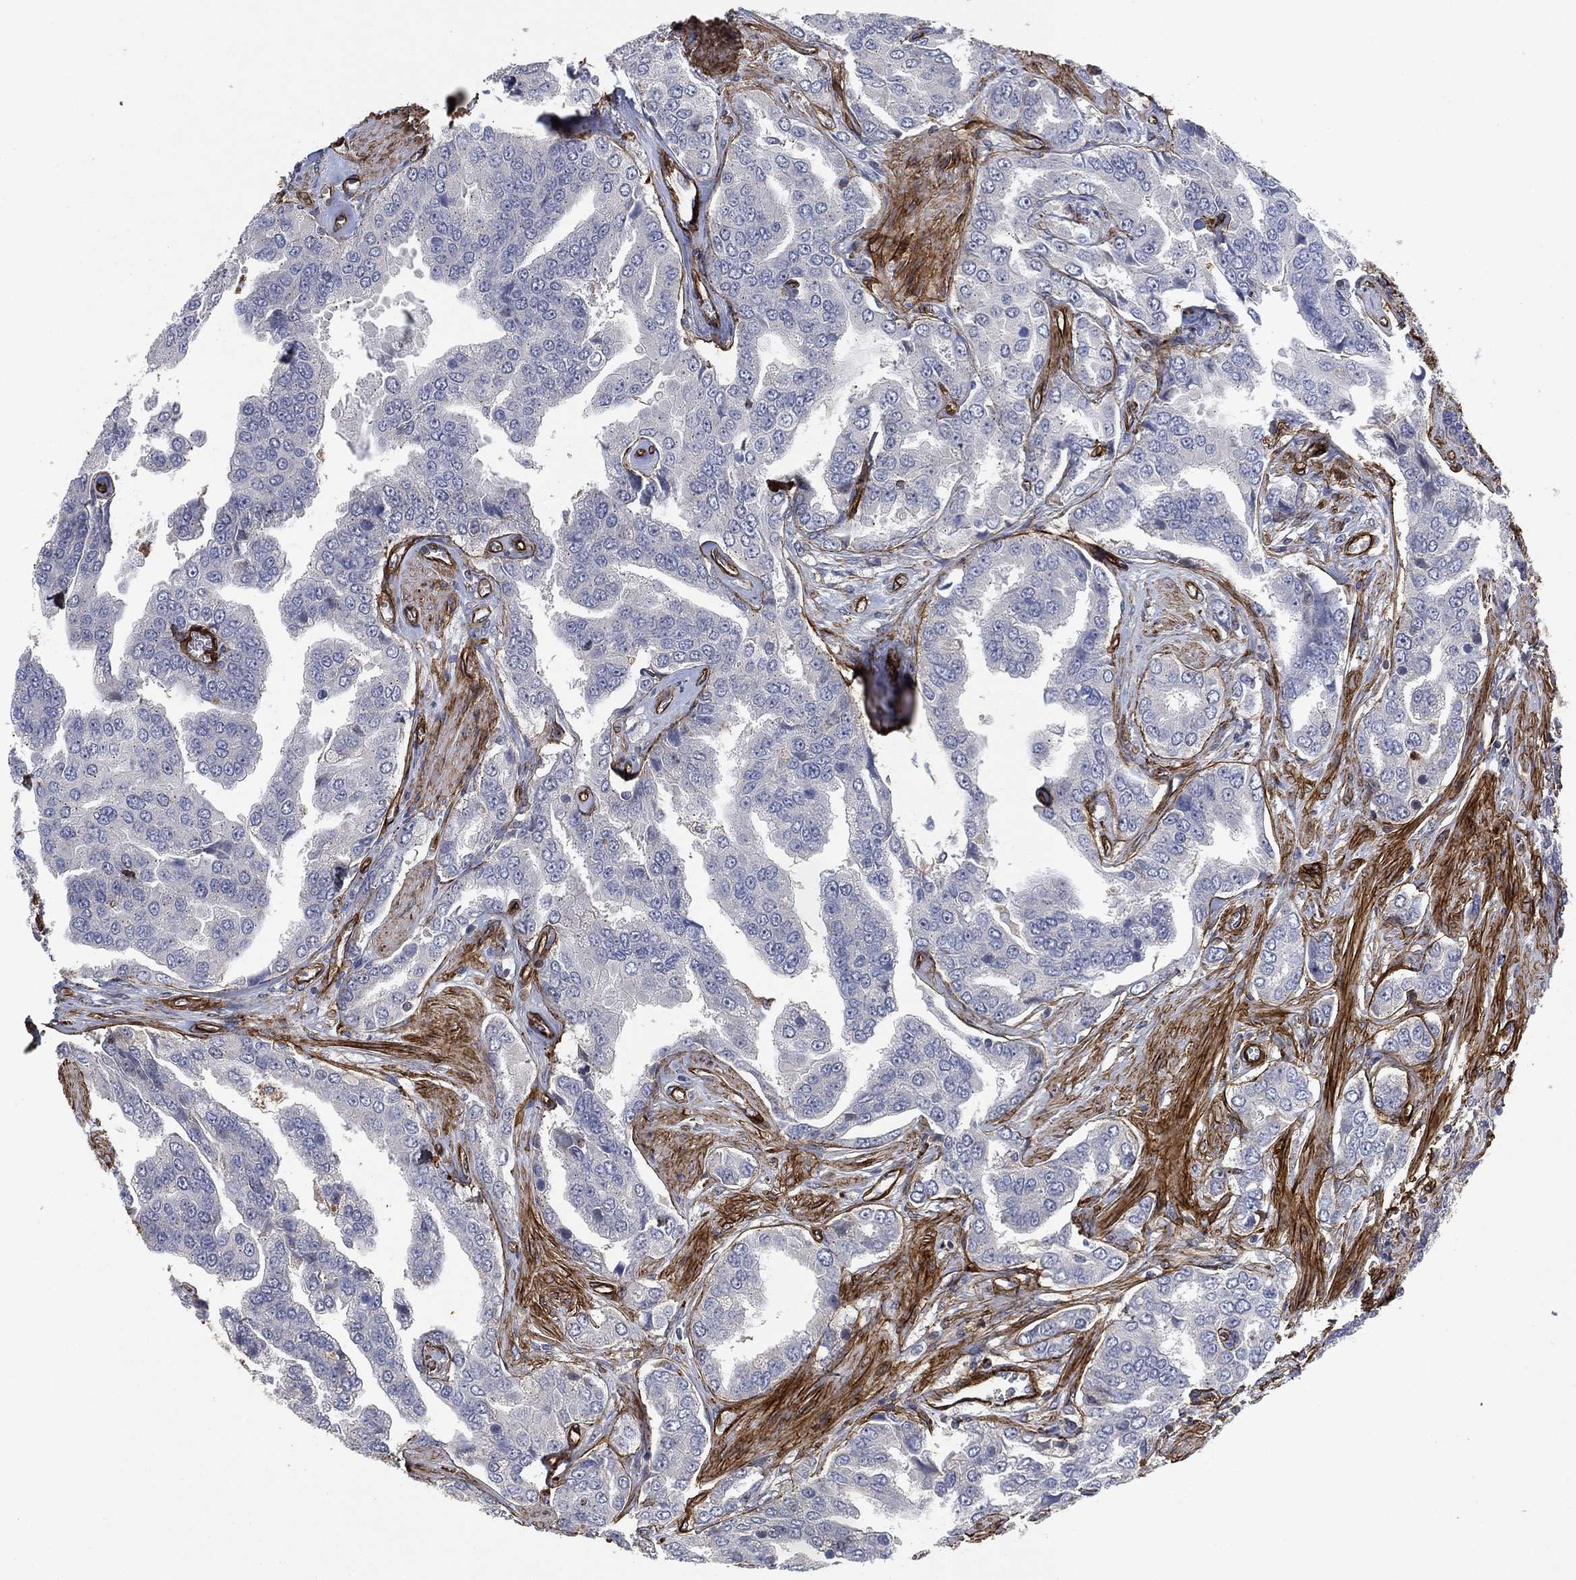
{"staining": {"intensity": "negative", "quantity": "none", "location": "none"}, "tissue": "prostate cancer", "cell_type": "Tumor cells", "image_type": "cancer", "snomed": [{"axis": "morphology", "description": "Adenocarcinoma, NOS"}, {"axis": "topography", "description": "Prostate and seminal vesicle, NOS"}, {"axis": "topography", "description": "Prostate"}], "caption": "Micrograph shows no significant protein positivity in tumor cells of prostate cancer.", "gene": "COL4A2", "patient": {"sex": "male", "age": 69}}